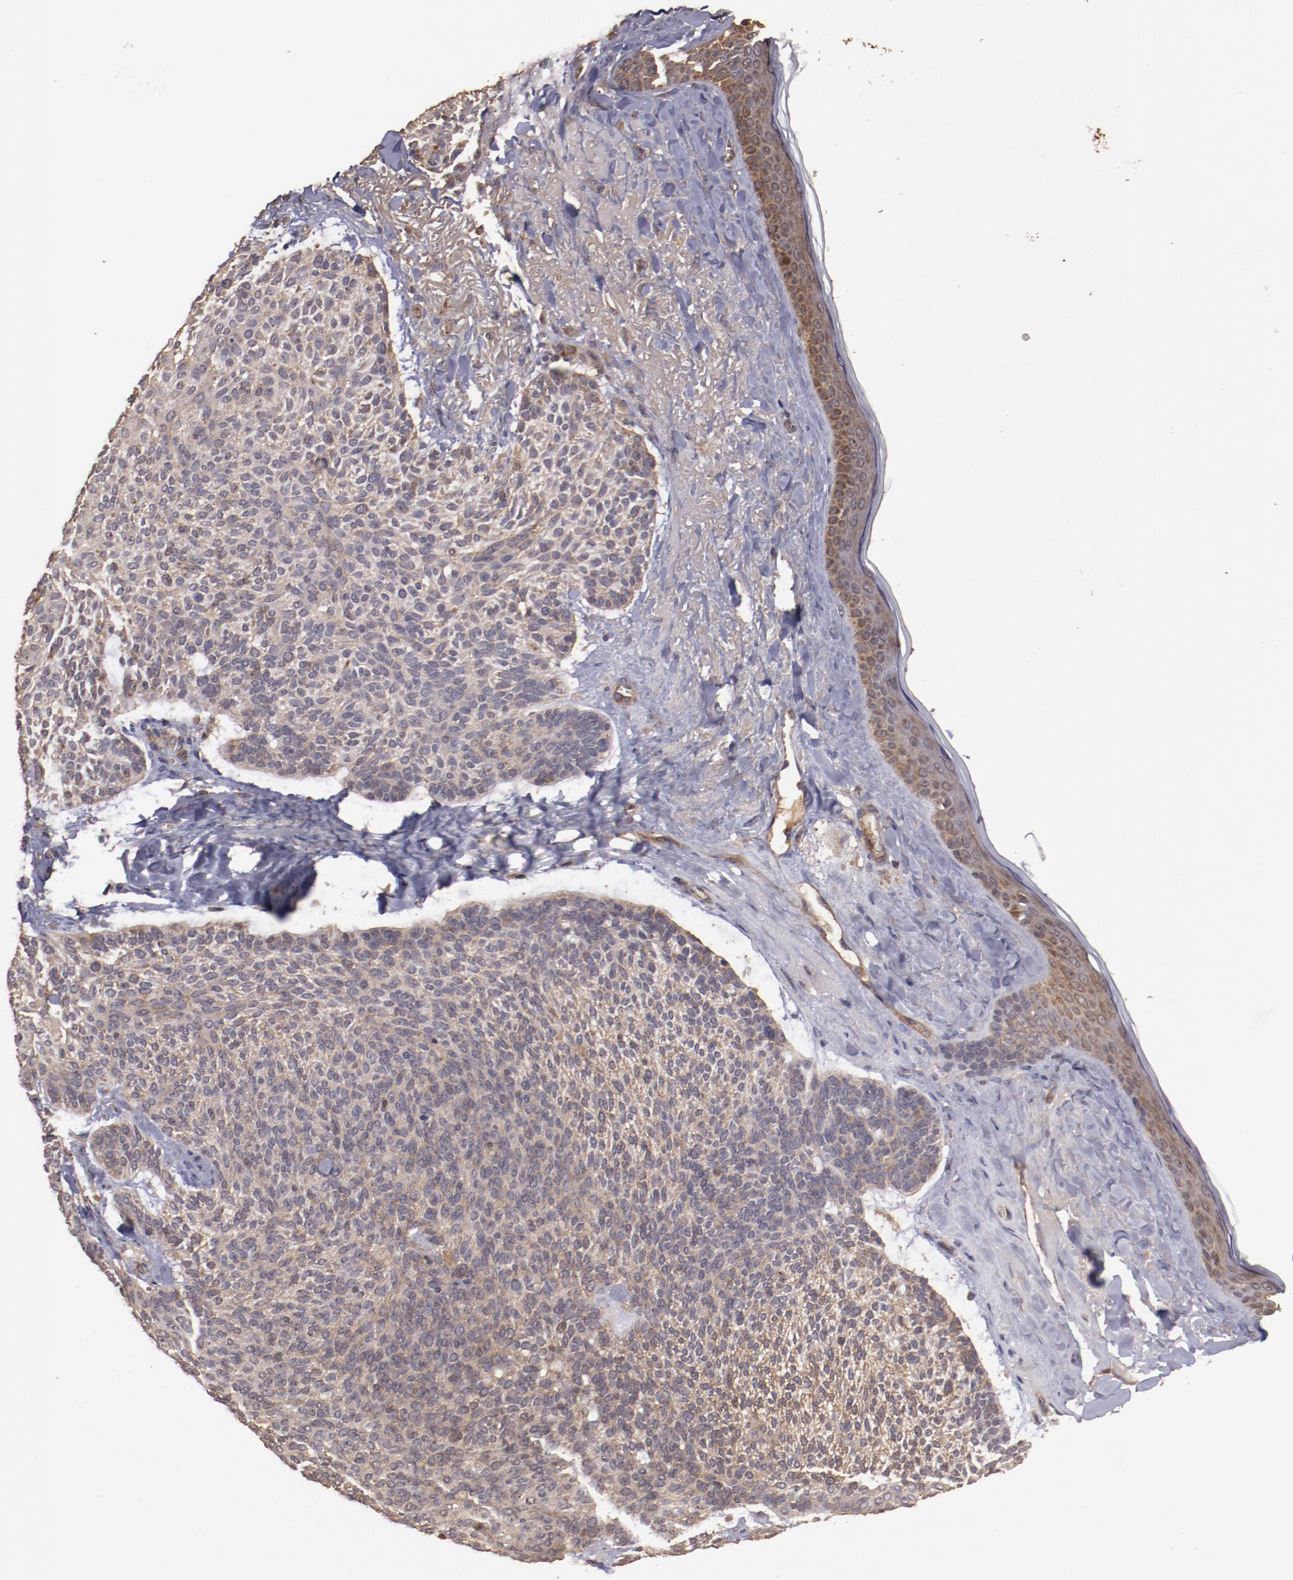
{"staining": {"intensity": "moderate", "quantity": ">75%", "location": "cytoplasmic/membranous"}, "tissue": "skin cancer", "cell_type": "Tumor cells", "image_type": "cancer", "snomed": [{"axis": "morphology", "description": "Normal tissue, NOS"}, {"axis": "morphology", "description": "Basal cell carcinoma"}, {"axis": "topography", "description": "Skin"}], "caption": "A photomicrograph showing moderate cytoplasmic/membranous positivity in approximately >75% of tumor cells in basal cell carcinoma (skin), as visualized by brown immunohistochemical staining.", "gene": "TXNDC16", "patient": {"sex": "female", "age": 70}}